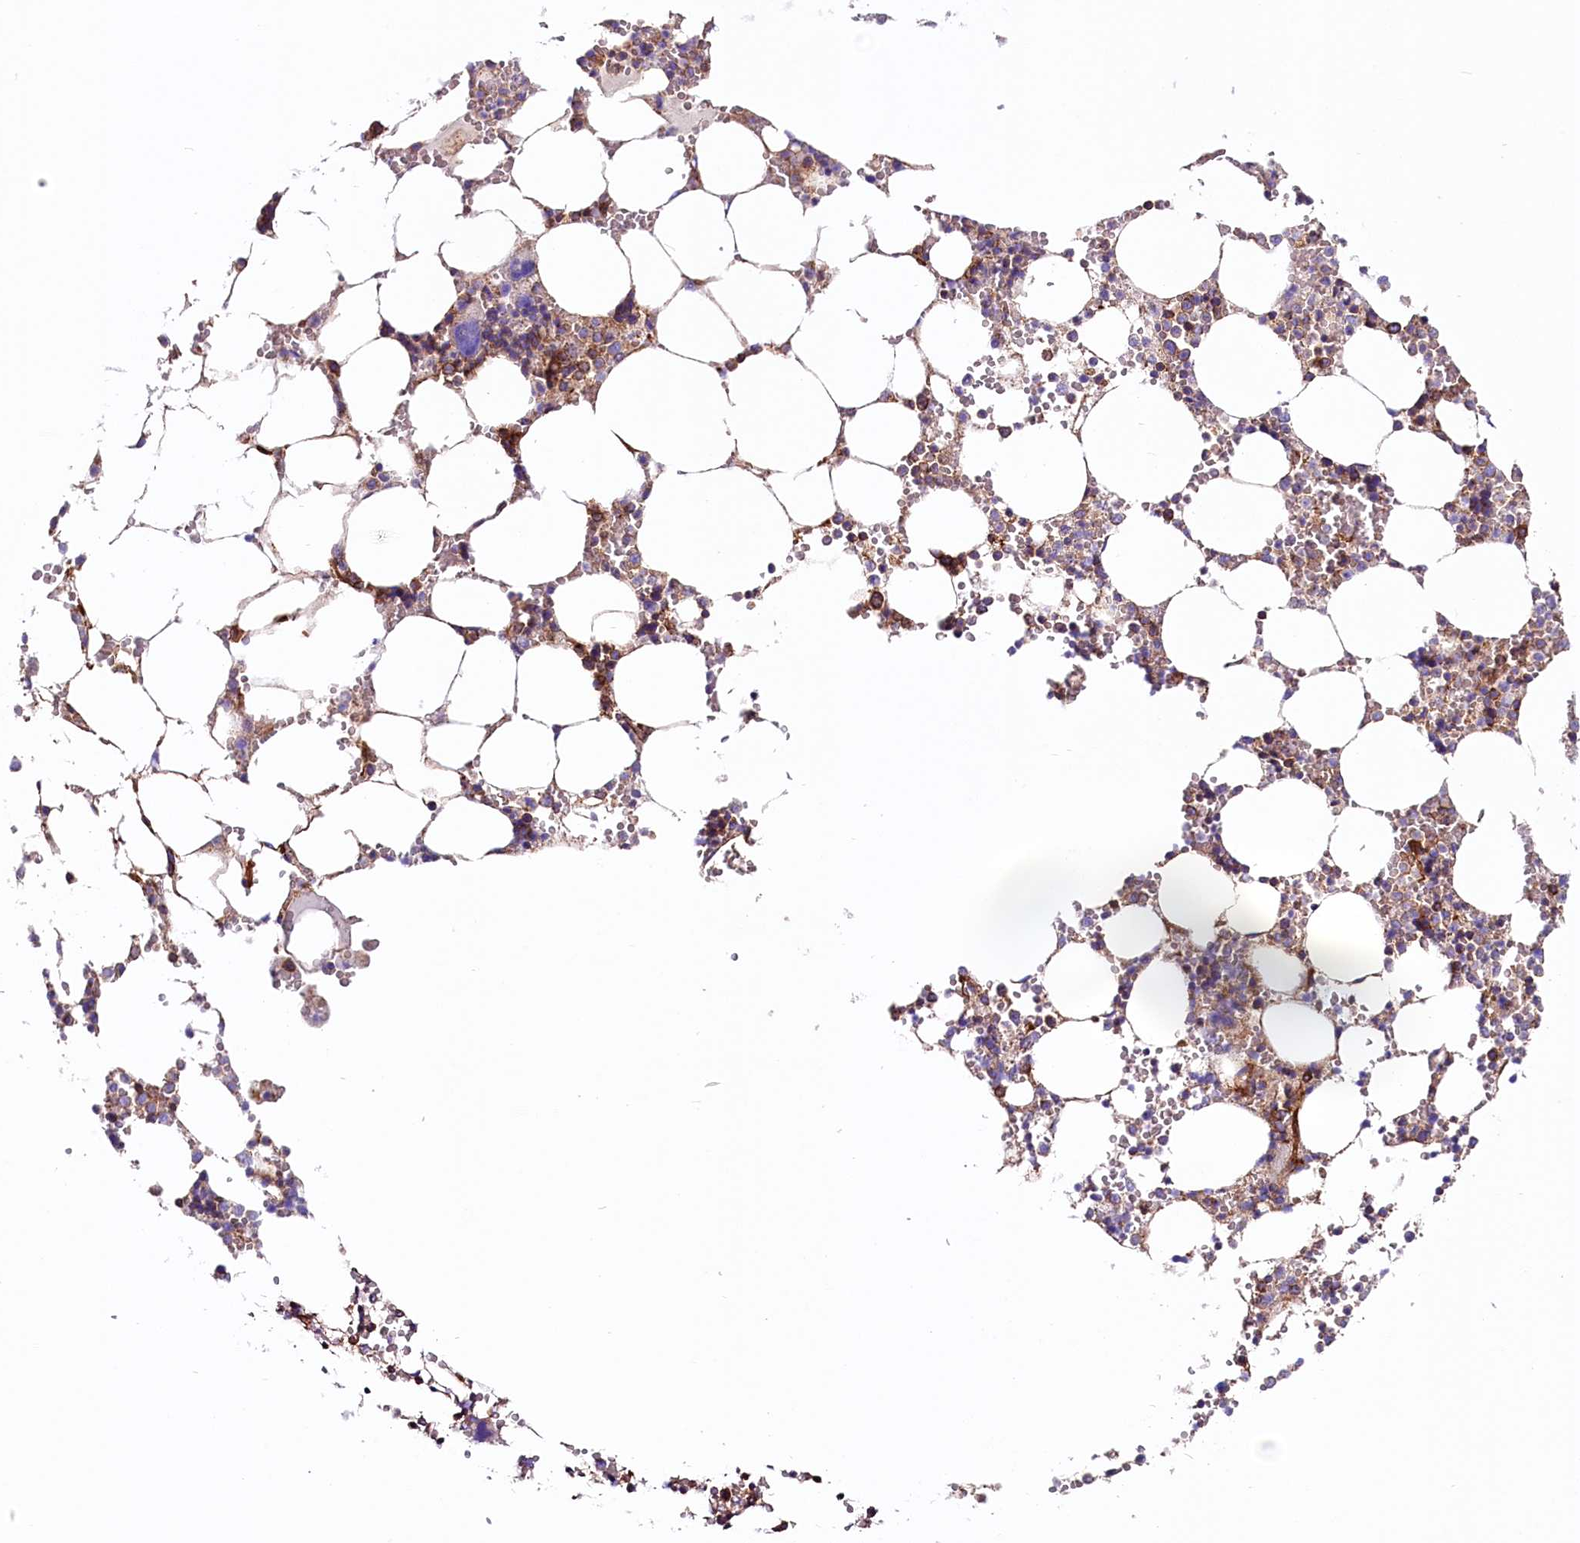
{"staining": {"intensity": "moderate", "quantity": "25%-75%", "location": "cytoplasmic/membranous"}, "tissue": "bone marrow", "cell_type": "Hematopoietic cells", "image_type": "normal", "snomed": [{"axis": "morphology", "description": "Normal tissue, NOS"}, {"axis": "topography", "description": "Bone marrow"}], "caption": "Normal bone marrow demonstrates moderate cytoplasmic/membranous expression in about 25%-75% of hematopoietic cells.", "gene": "ATP2B4", "patient": {"sex": "male", "age": 64}}